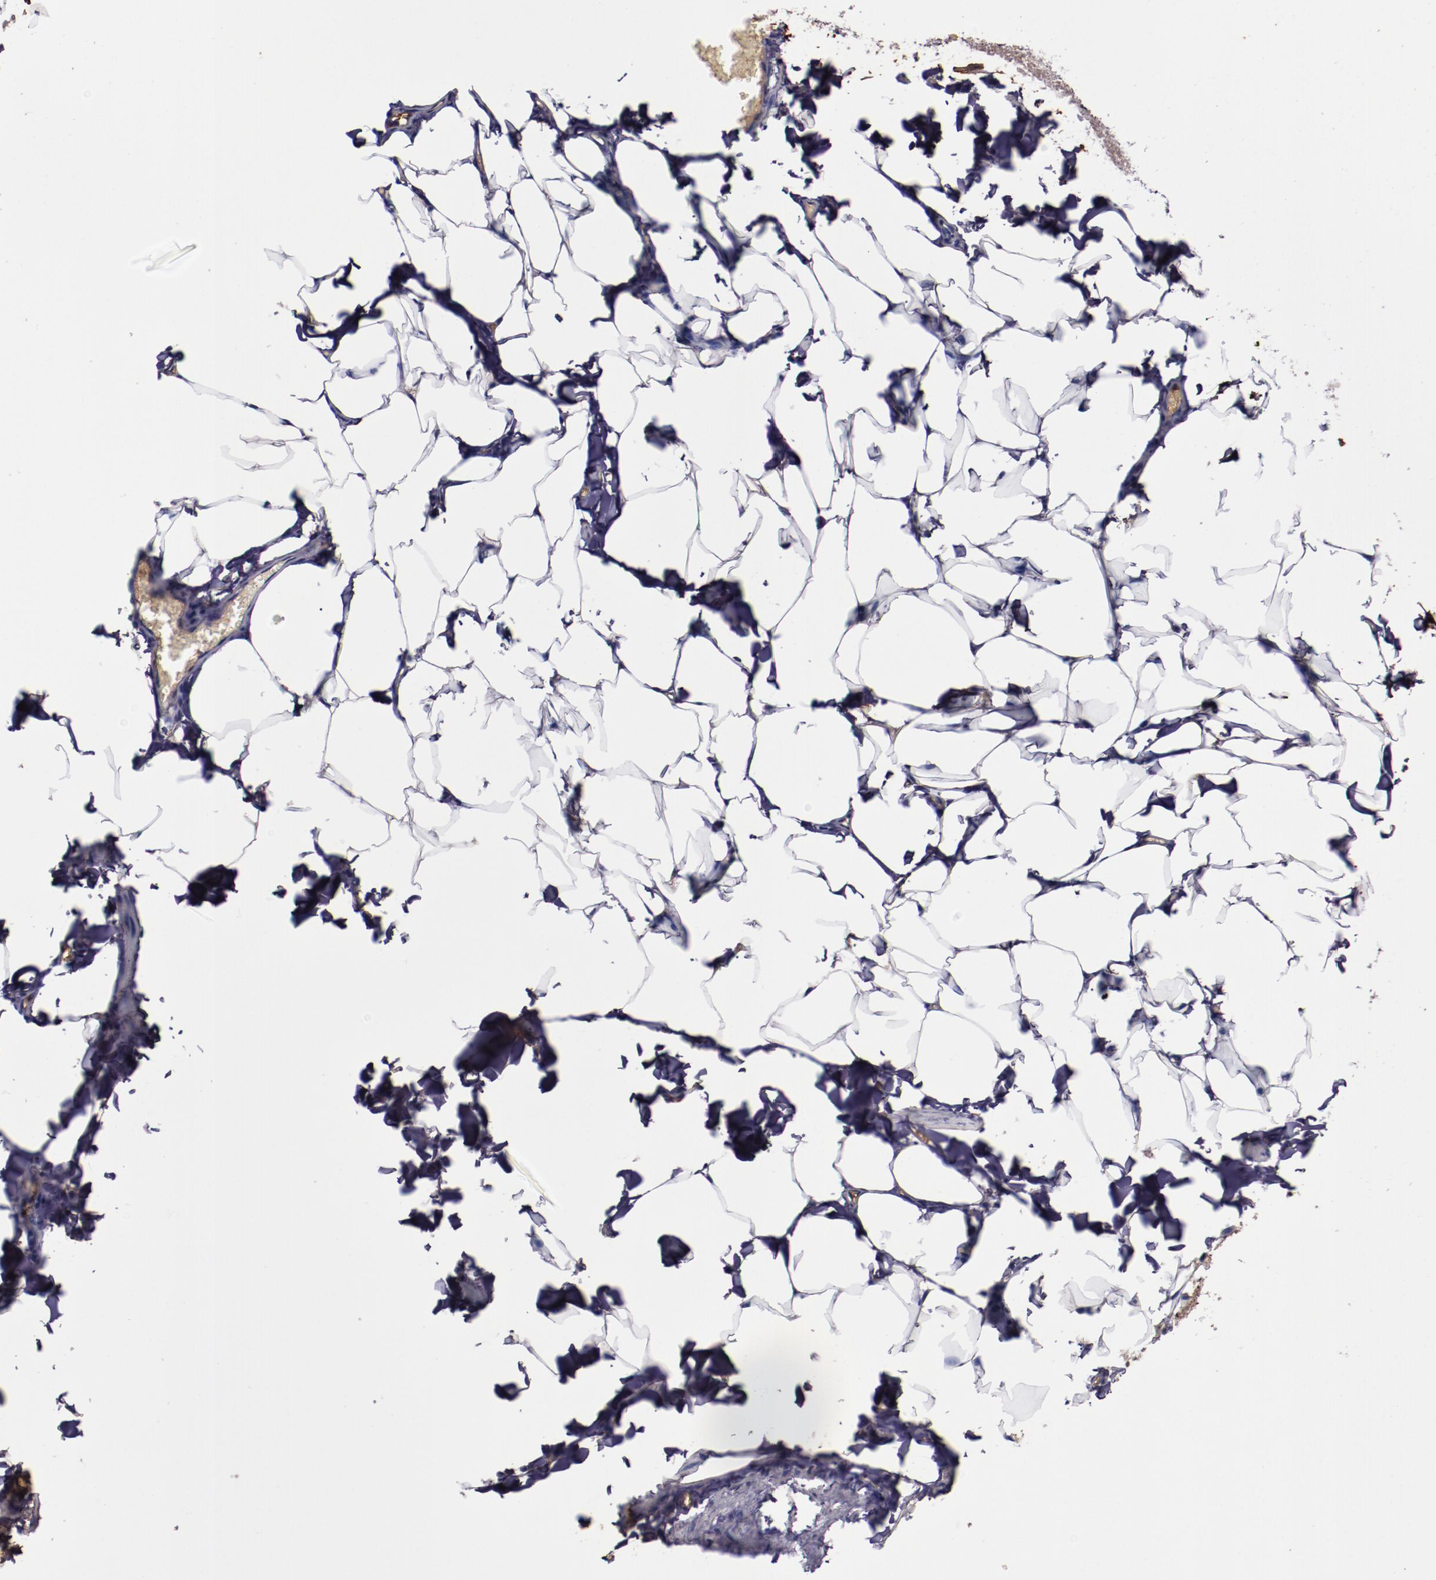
{"staining": {"intensity": "moderate", "quantity": "25%-75%", "location": "cytoplasmic/membranous"}, "tissue": "adipose tissue", "cell_type": "Adipocytes", "image_type": "normal", "snomed": [{"axis": "morphology", "description": "Normal tissue, NOS"}, {"axis": "topography", "description": "Vascular tissue"}], "caption": "DAB (3,3'-diaminobenzidine) immunohistochemical staining of unremarkable human adipose tissue demonstrates moderate cytoplasmic/membranous protein positivity in about 25%-75% of adipocytes.", "gene": "A2M", "patient": {"sex": "male", "age": 41}}